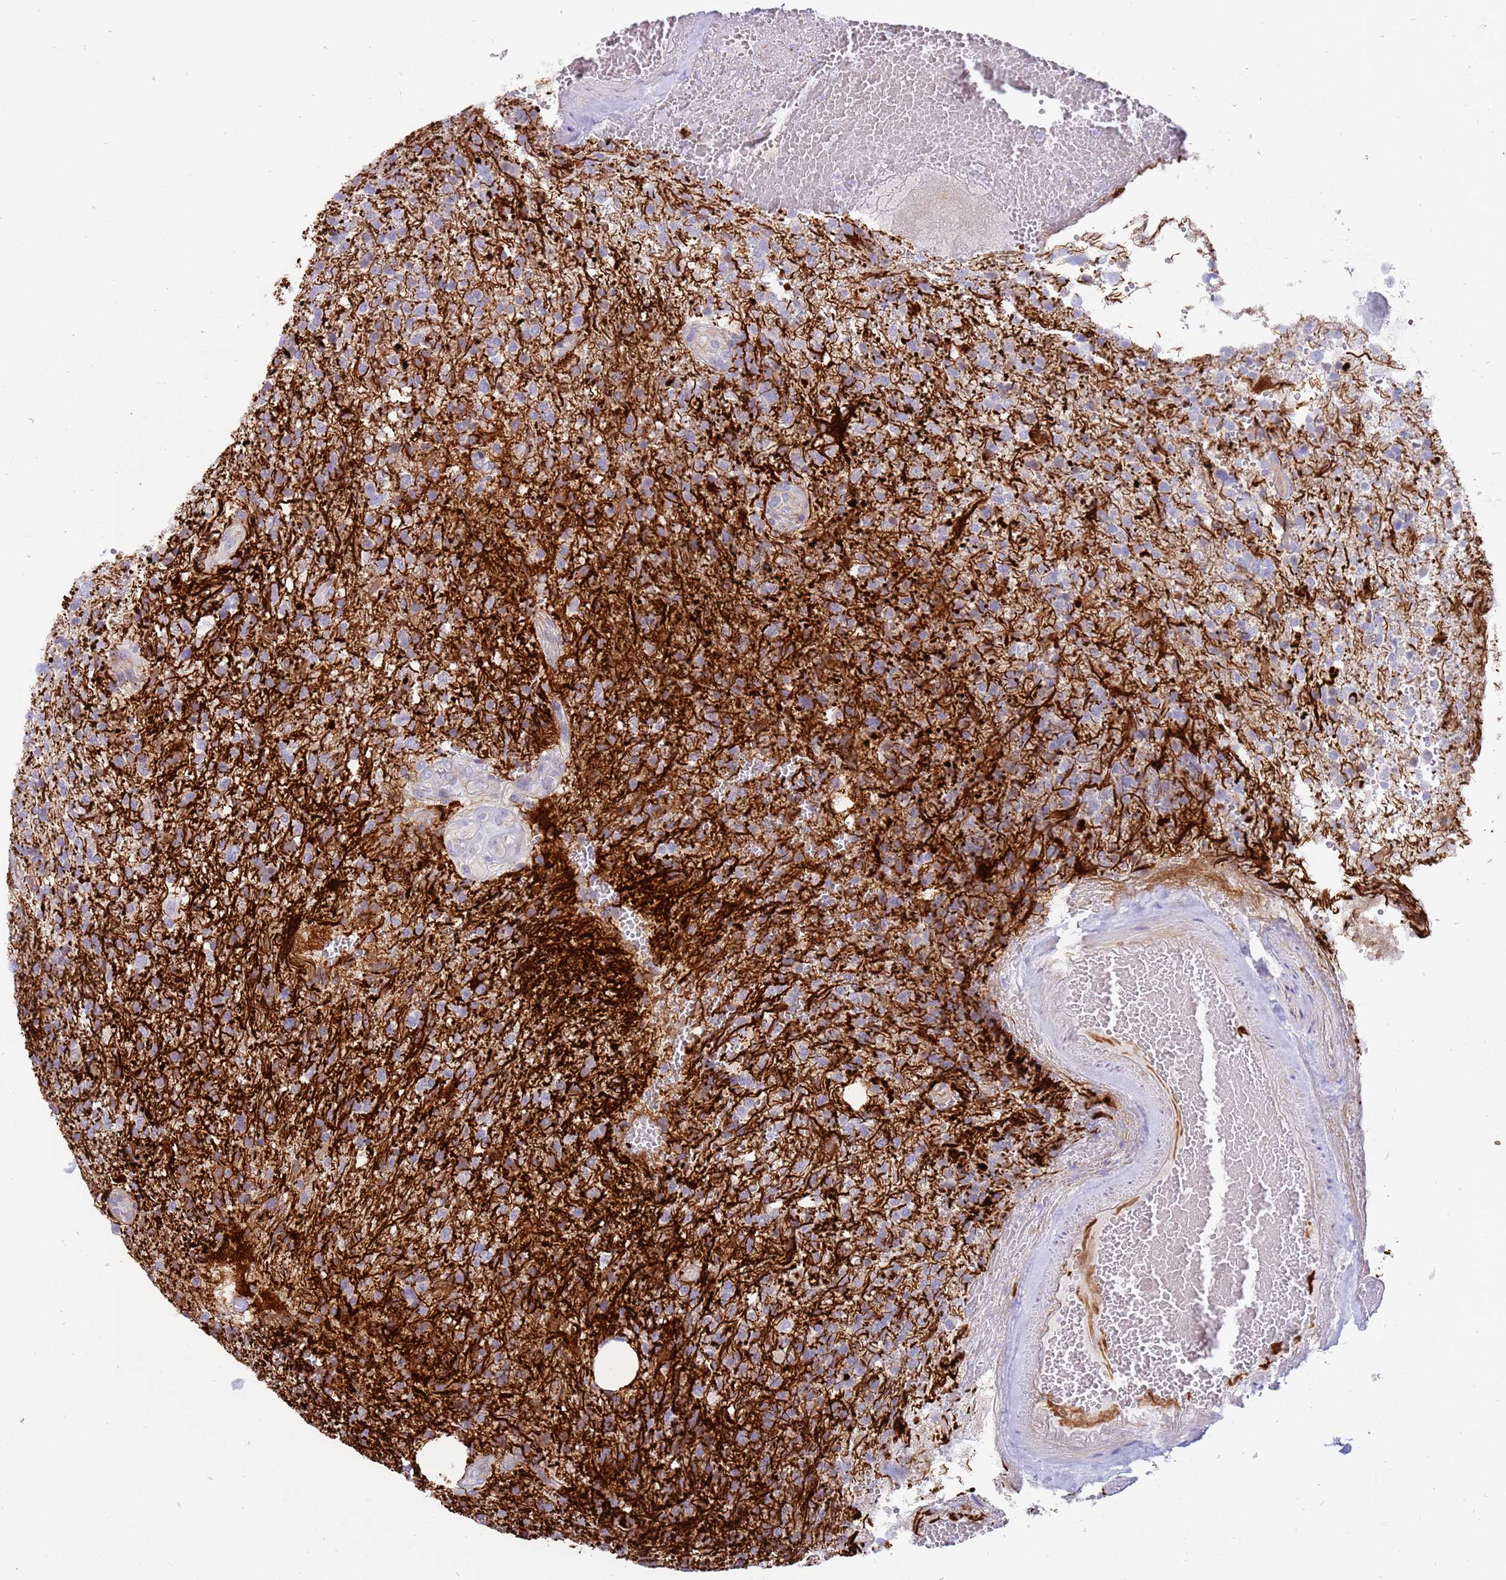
{"staining": {"intensity": "negative", "quantity": "none", "location": "none"}, "tissue": "glioma", "cell_type": "Tumor cells", "image_type": "cancer", "snomed": [{"axis": "morphology", "description": "Glioma, malignant, High grade"}, {"axis": "topography", "description": "Brain"}], "caption": "Photomicrograph shows no significant protein positivity in tumor cells of malignant high-grade glioma. Nuclei are stained in blue.", "gene": "STK25", "patient": {"sex": "male", "age": 56}}